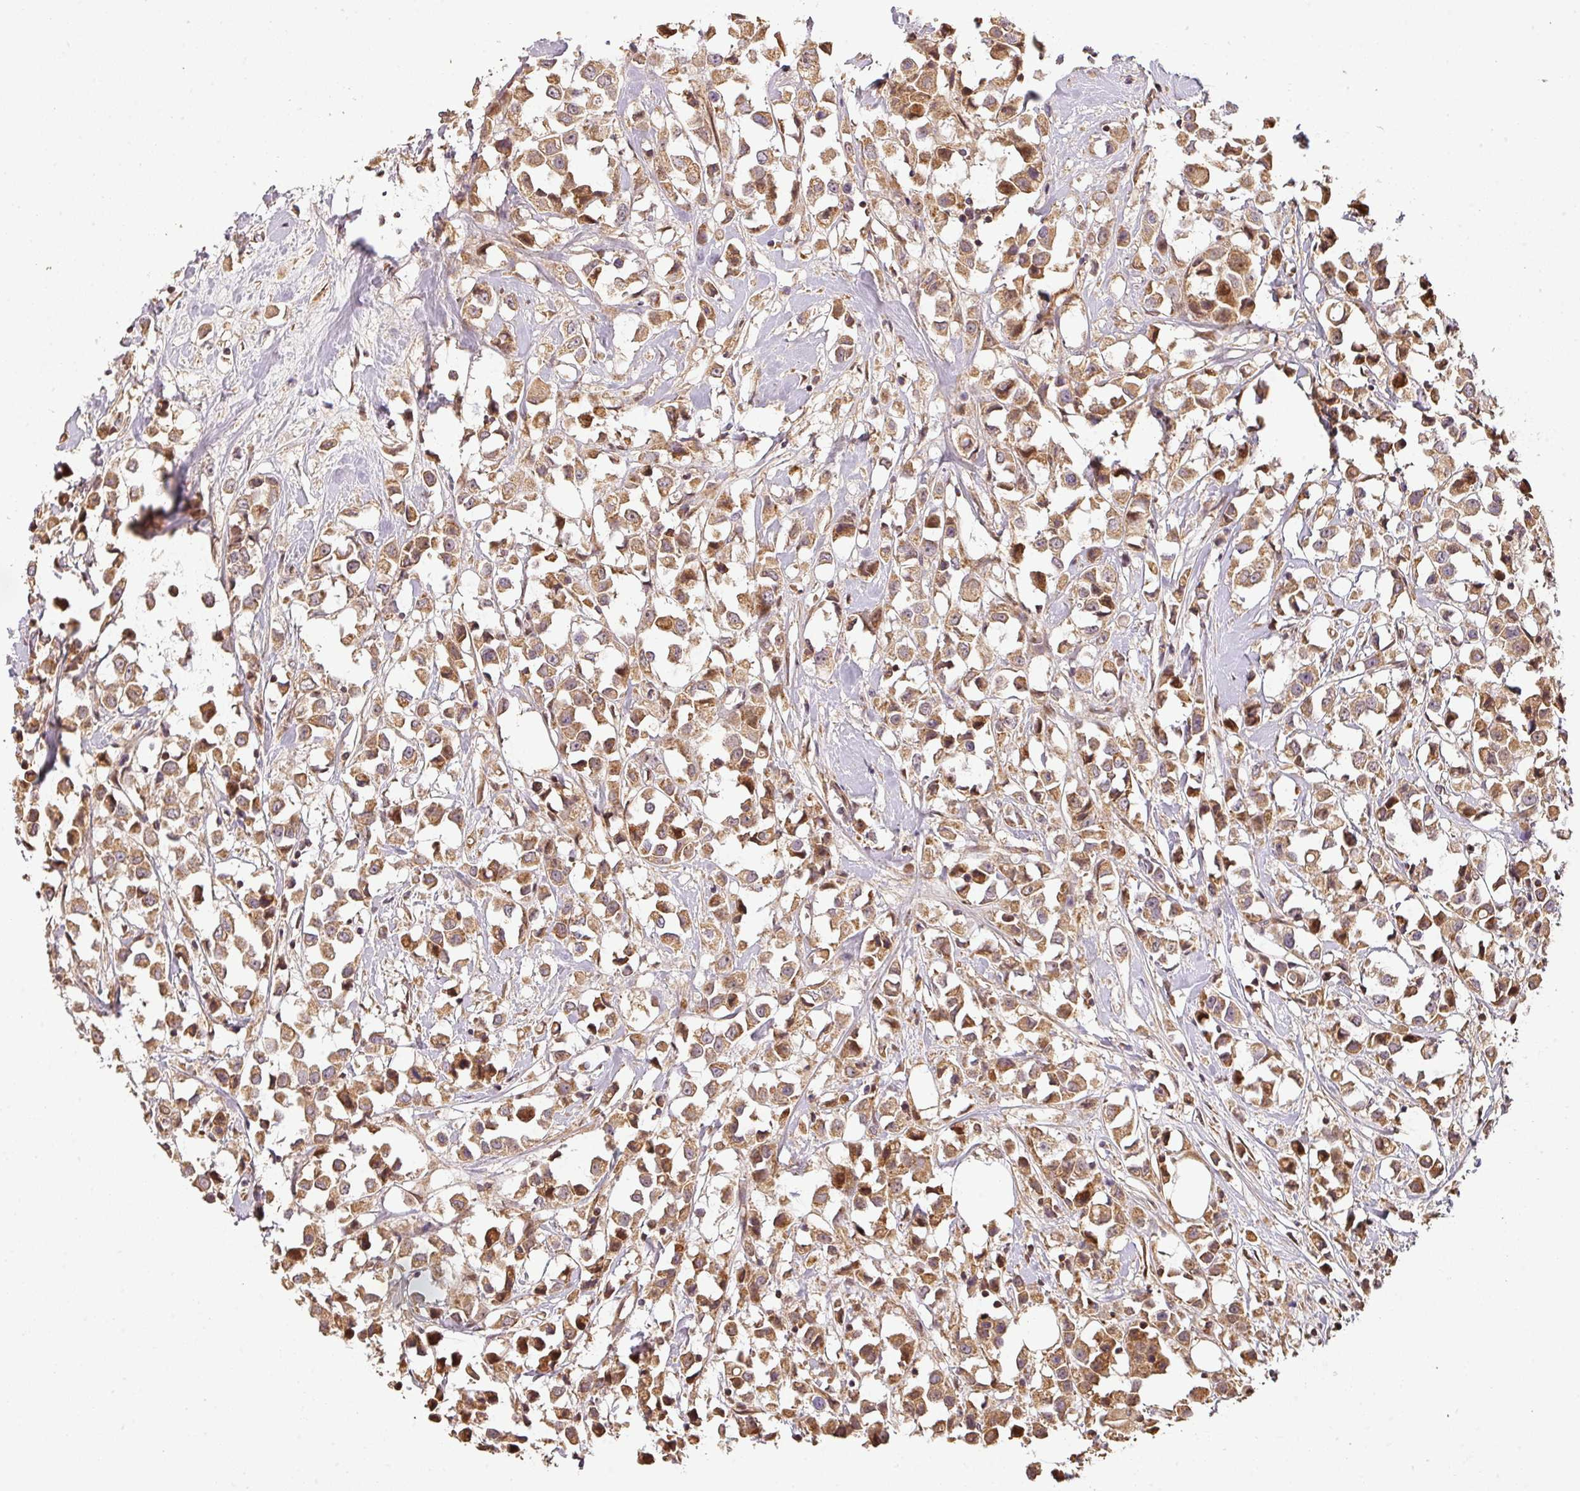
{"staining": {"intensity": "moderate", "quantity": ">75%", "location": "cytoplasmic/membranous"}, "tissue": "breast cancer", "cell_type": "Tumor cells", "image_type": "cancer", "snomed": [{"axis": "morphology", "description": "Duct carcinoma"}, {"axis": "topography", "description": "Breast"}], "caption": "This image shows IHC staining of human breast infiltrating ductal carcinoma, with medium moderate cytoplasmic/membranous positivity in about >75% of tumor cells.", "gene": "BPIFB3", "patient": {"sex": "female", "age": 61}}